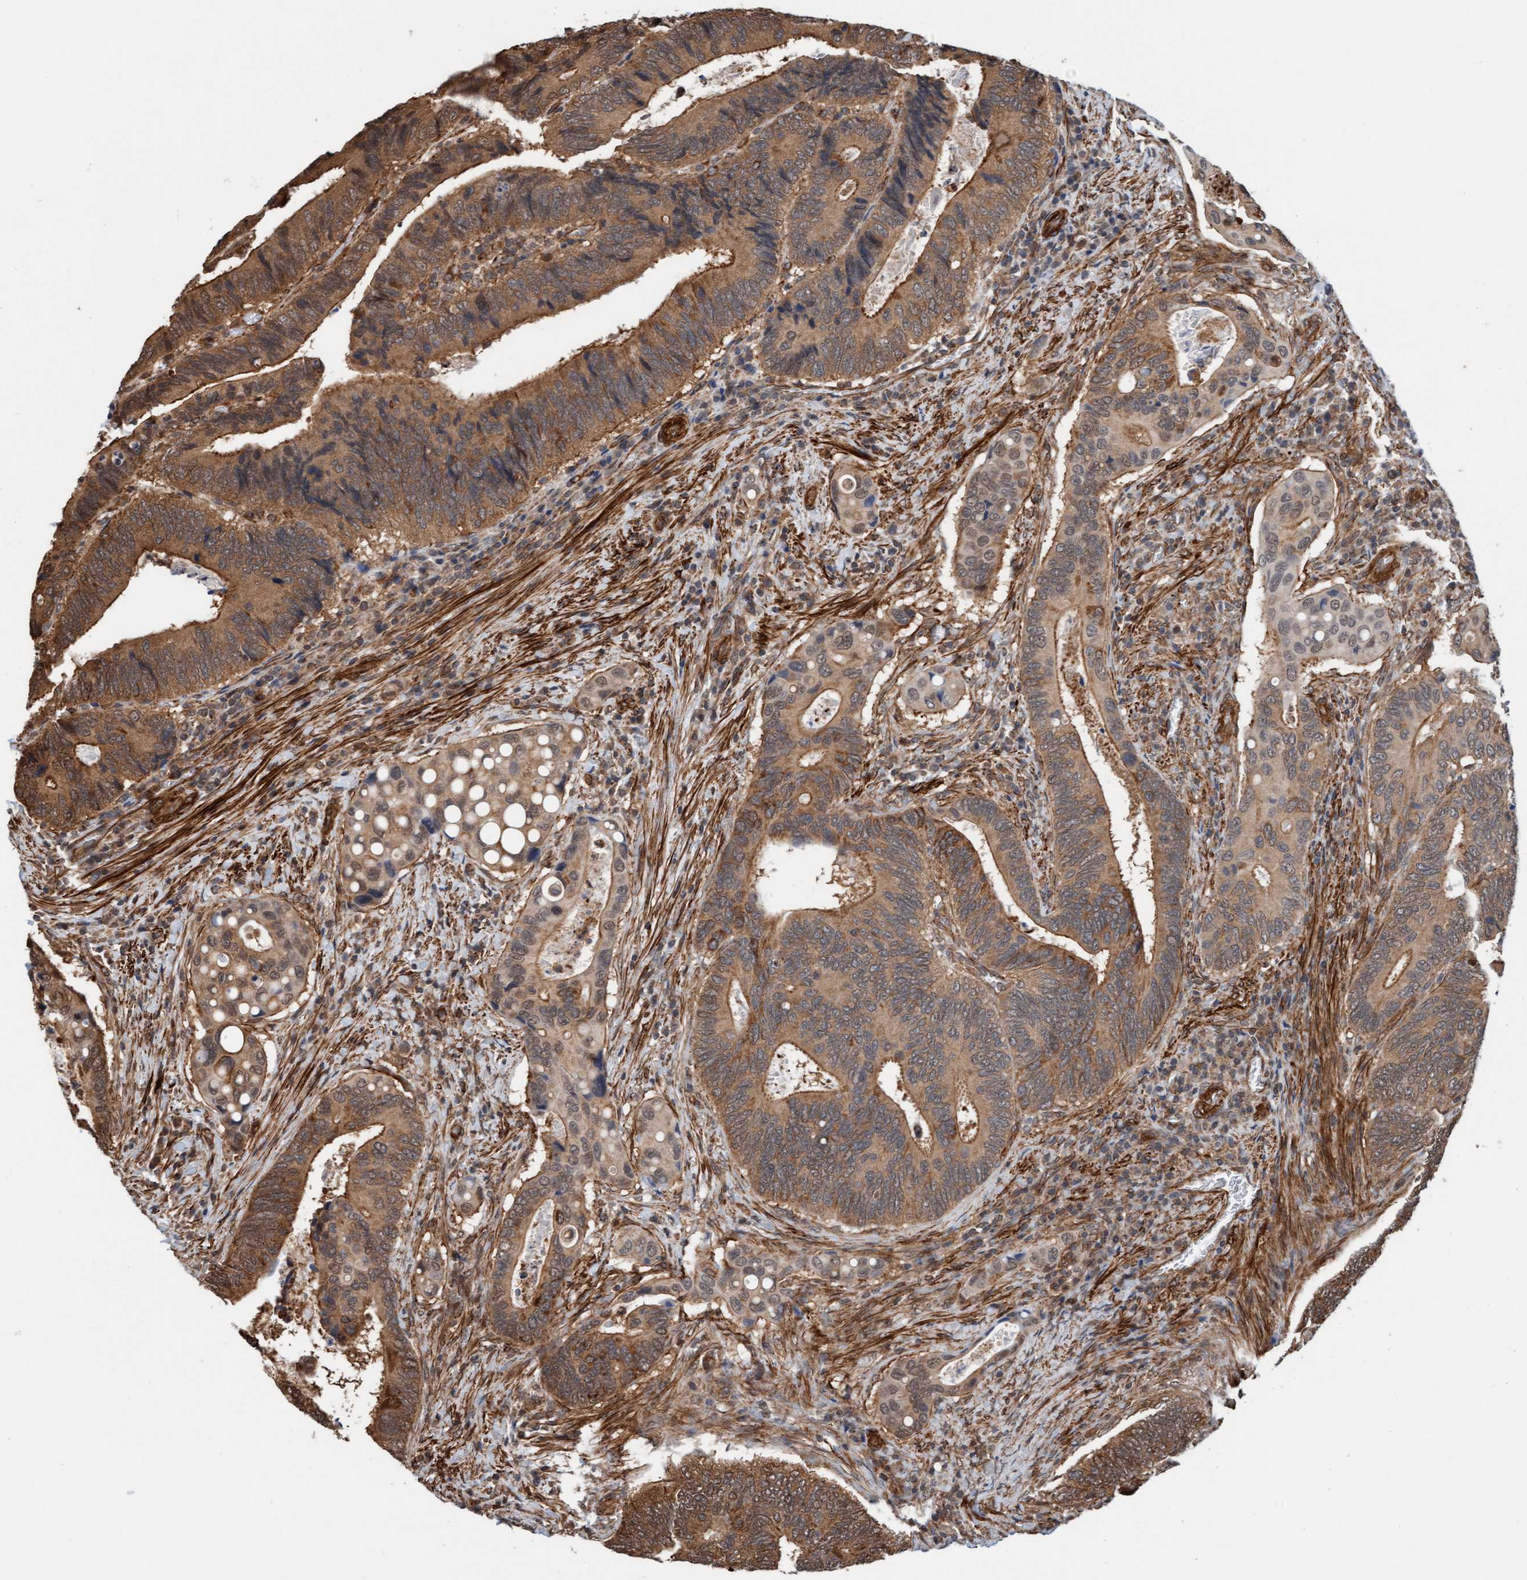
{"staining": {"intensity": "moderate", "quantity": ">75%", "location": "cytoplasmic/membranous"}, "tissue": "colorectal cancer", "cell_type": "Tumor cells", "image_type": "cancer", "snomed": [{"axis": "morphology", "description": "Inflammation, NOS"}, {"axis": "morphology", "description": "Adenocarcinoma, NOS"}, {"axis": "topography", "description": "Colon"}], "caption": "About >75% of tumor cells in colorectal adenocarcinoma demonstrate moderate cytoplasmic/membranous protein expression as visualized by brown immunohistochemical staining.", "gene": "STXBP4", "patient": {"sex": "male", "age": 72}}